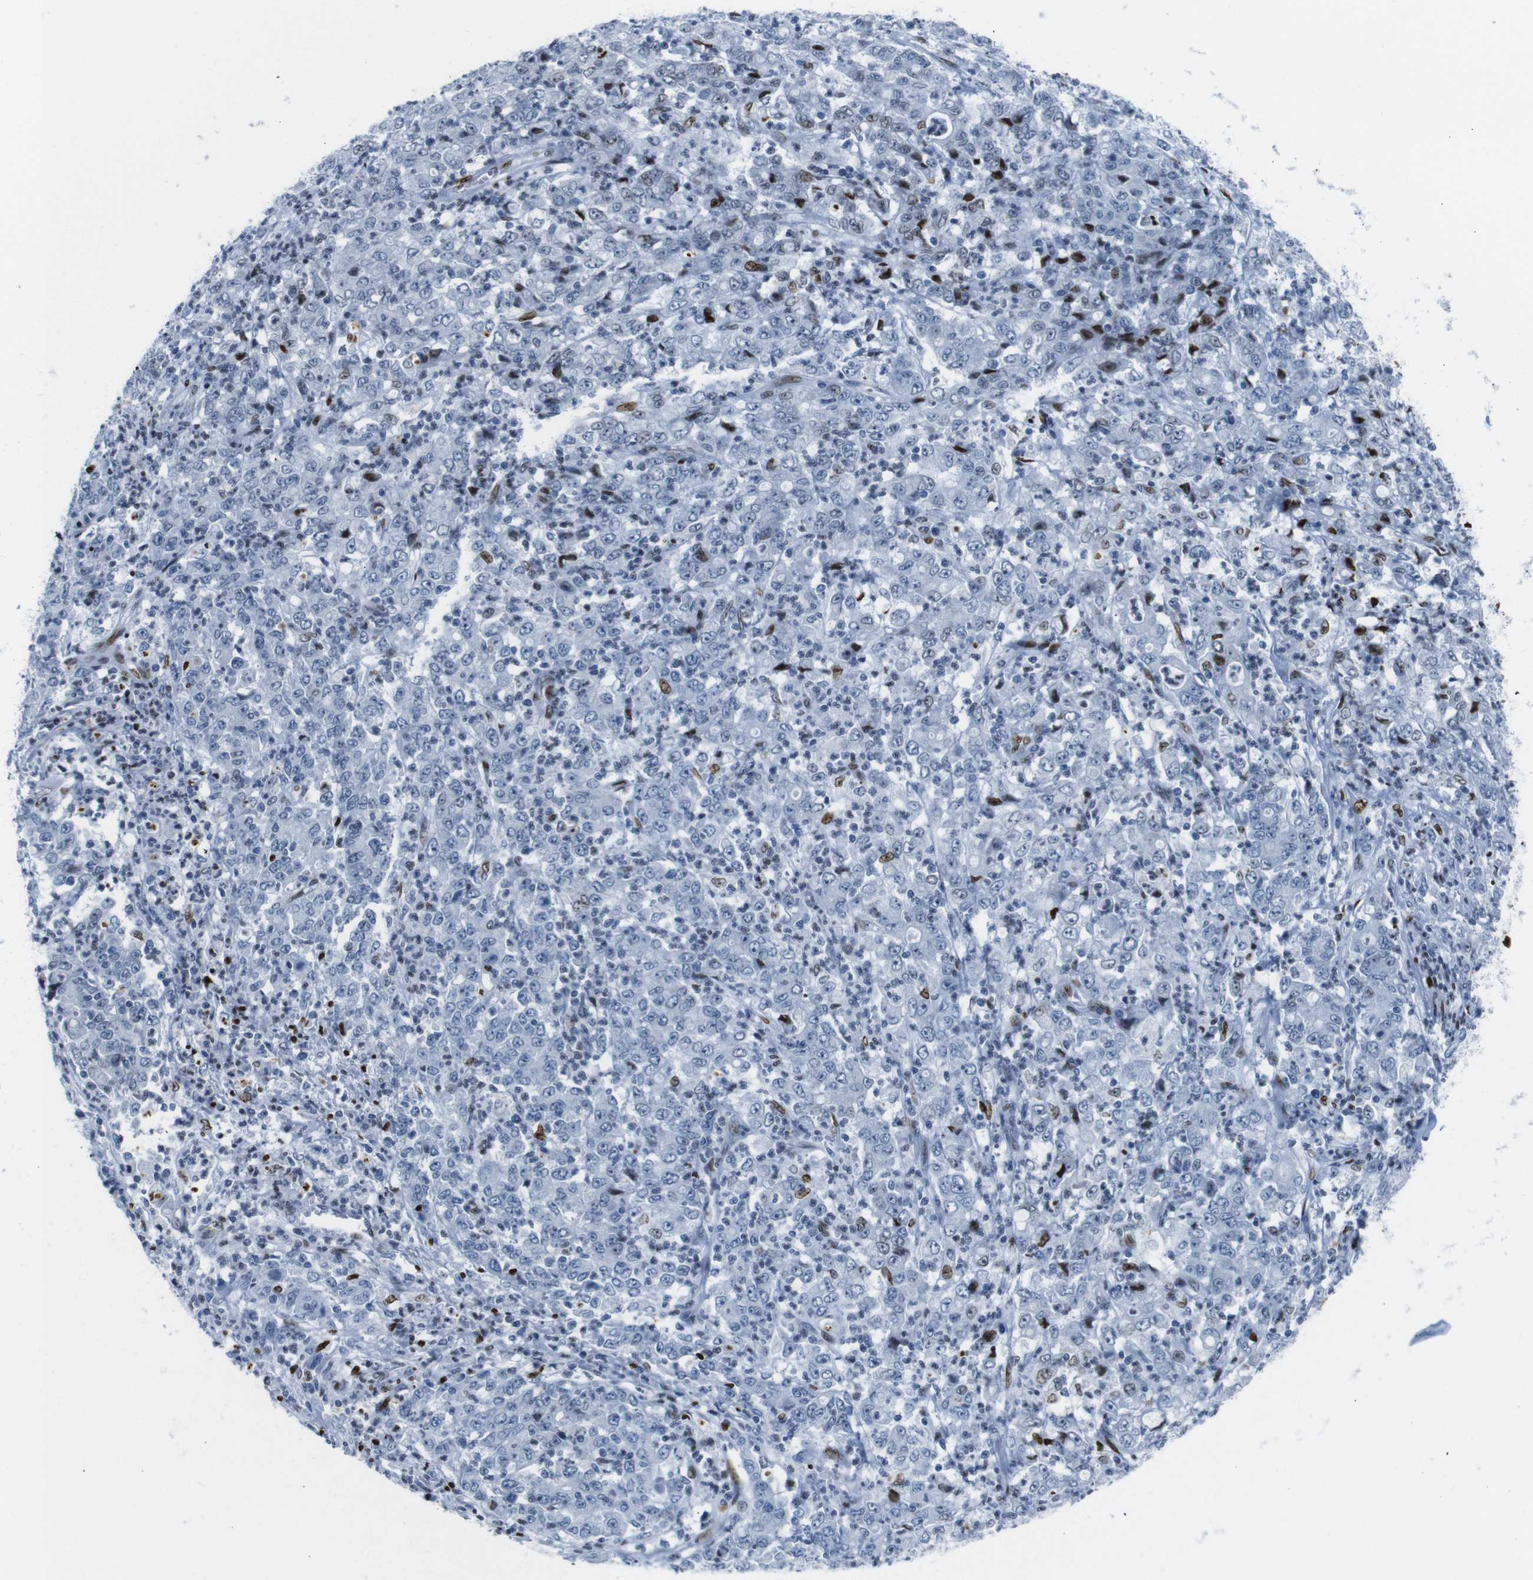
{"staining": {"intensity": "strong", "quantity": "<25%", "location": "nuclear"}, "tissue": "stomach cancer", "cell_type": "Tumor cells", "image_type": "cancer", "snomed": [{"axis": "morphology", "description": "Adenocarcinoma, NOS"}, {"axis": "topography", "description": "Stomach, lower"}], "caption": "High-magnification brightfield microscopy of stomach cancer (adenocarcinoma) stained with DAB (brown) and counterstained with hematoxylin (blue). tumor cells exhibit strong nuclear positivity is seen in about<25% of cells.", "gene": "NPIPB15", "patient": {"sex": "female", "age": 71}}